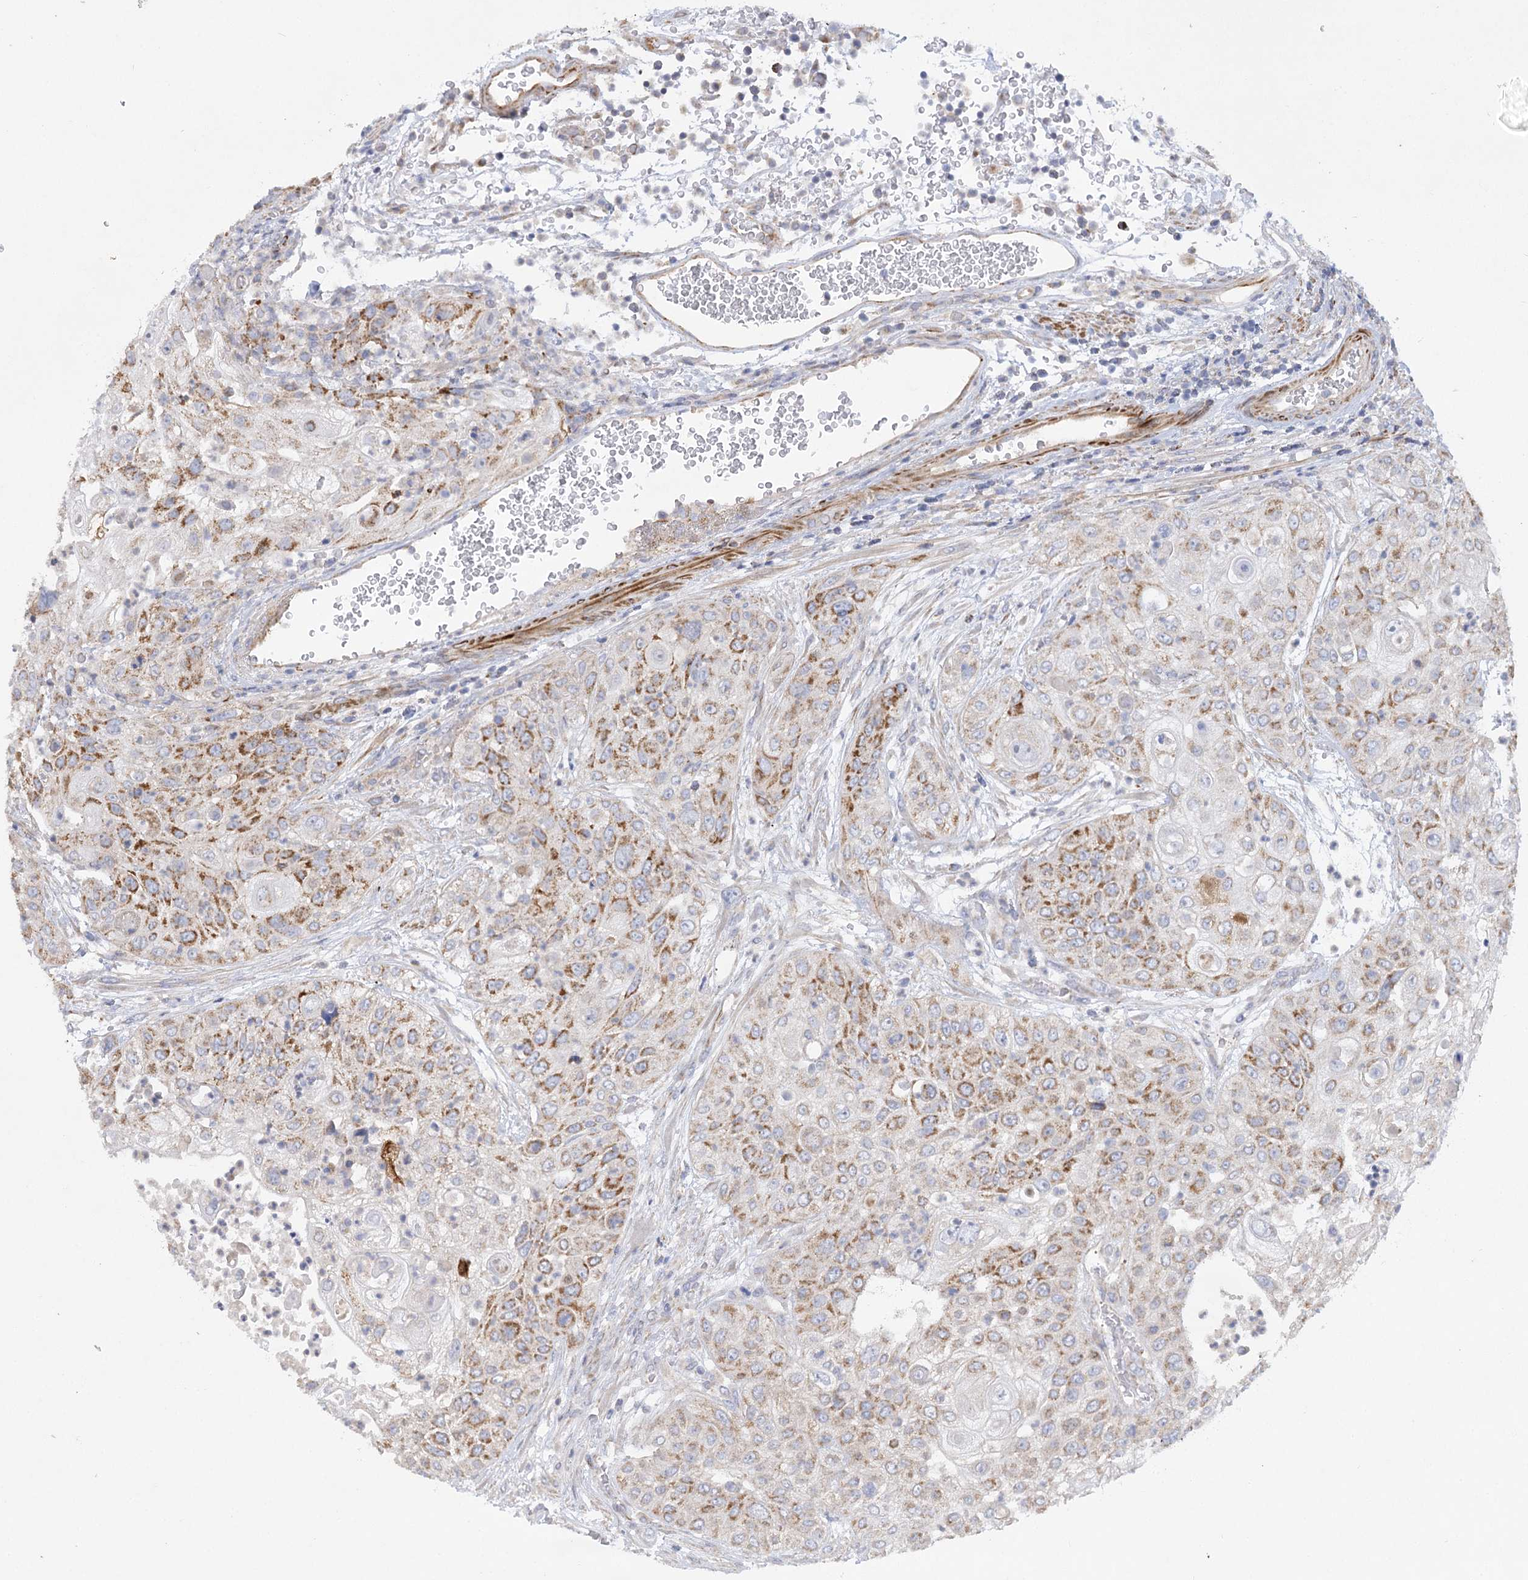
{"staining": {"intensity": "moderate", "quantity": ">75%", "location": "cytoplasmic/membranous"}, "tissue": "urothelial cancer", "cell_type": "Tumor cells", "image_type": "cancer", "snomed": [{"axis": "morphology", "description": "Urothelial carcinoma, High grade"}, {"axis": "topography", "description": "Urinary bladder"}], "caption": "Protein staining displays moderate cytoplasmic/membranous positivity in approximately >75% of tumor cells in urothelial carcinoma (high-grade). (Stains: DAB (3,3'-diaminobenzidine) in brown, nuclei in blue, Microscopy: brightfield microscopy at high magnification).", "gene": "DHTKD1", "patient": {"sex": "female", "age": 79}}